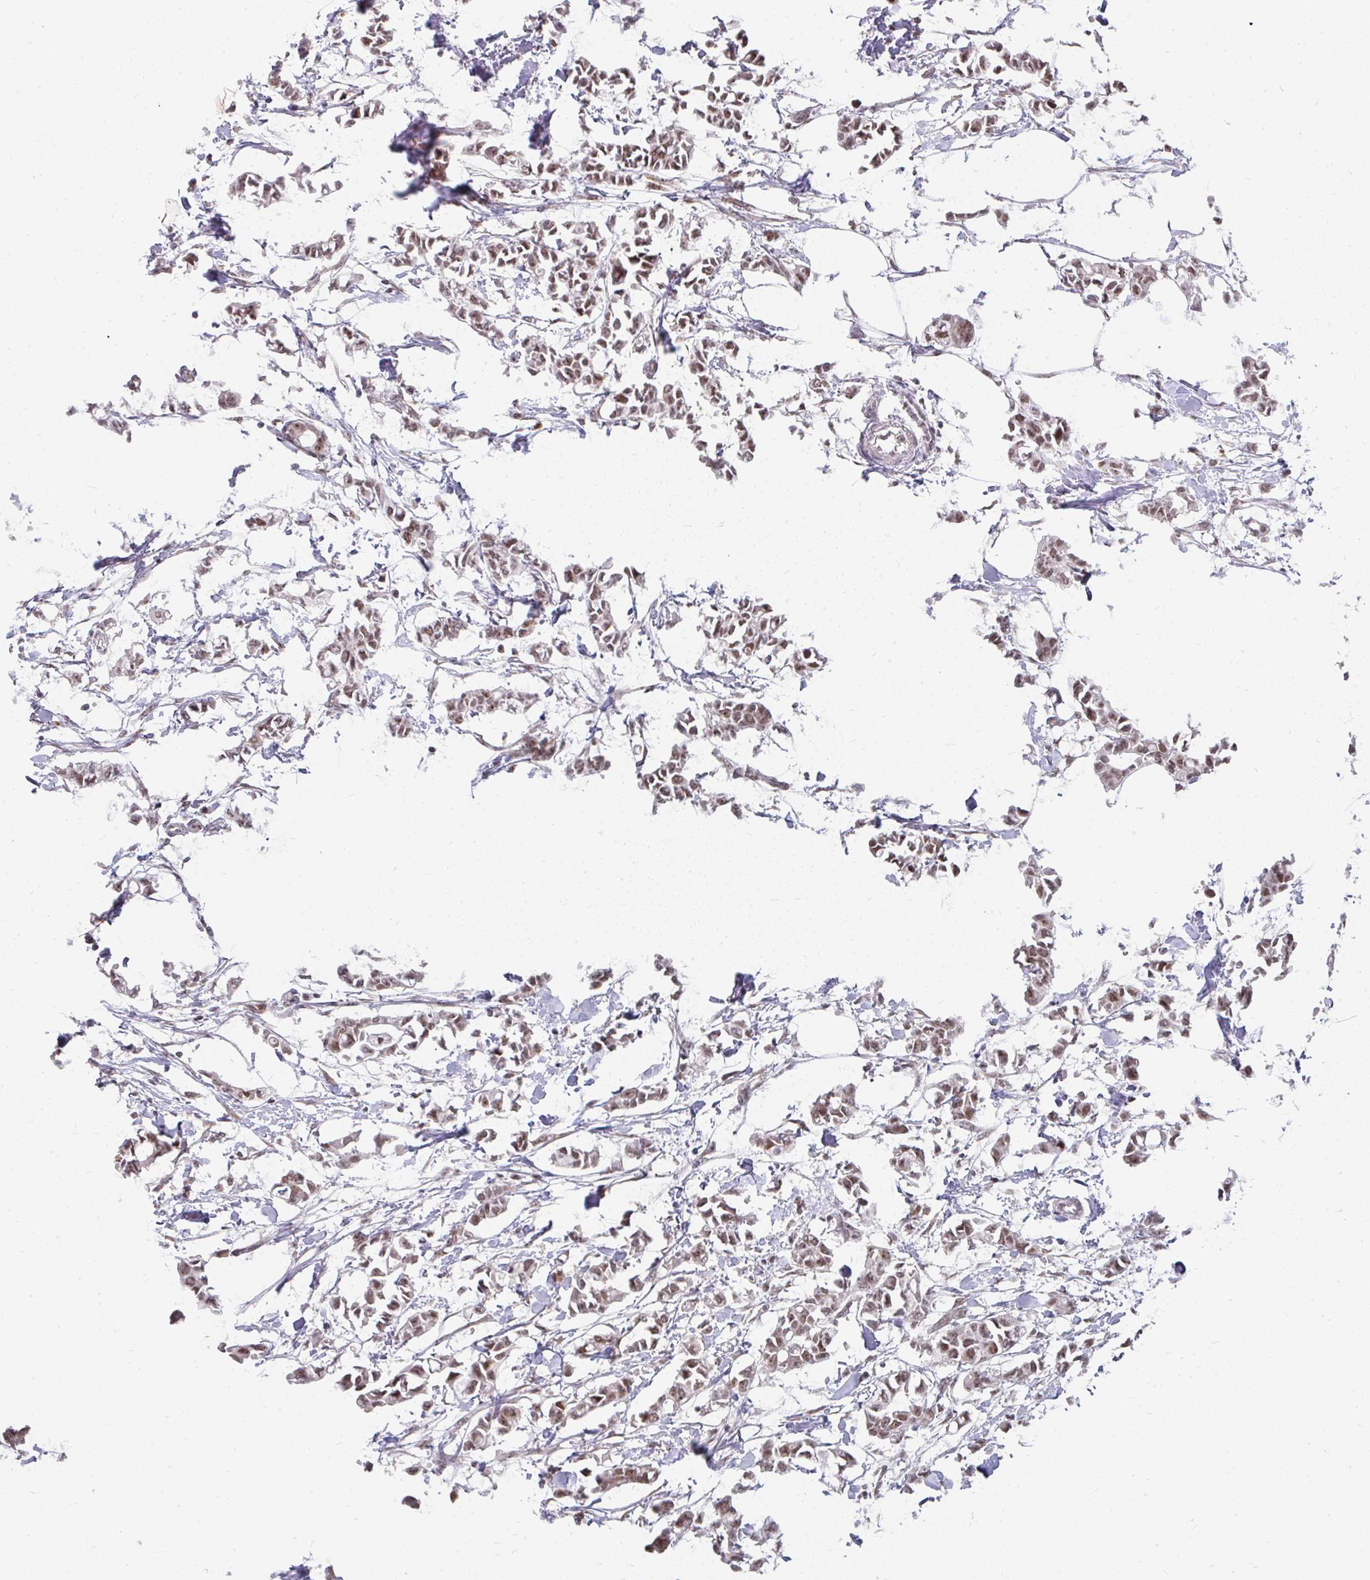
{"staining": {"intensity": "moderate", "quantity": ">75%", "location": "nuclear"}, "tissue": "breast cancer", "cell_type": "Tumor cells", "image_type": "cancer", "snomed": [{"axis": "morphology", "description": "Duct carcinoma"}, {"axis": "topography", "description": "Breast"}], "caption": "The immunohistochemical stain labels moderate nuclear expression in tumor cells of breast cancer (invasive ductal carcinoma) tissue.", "gene": "GTF2H1", "patient": {"sex": "female", "age": 41}}